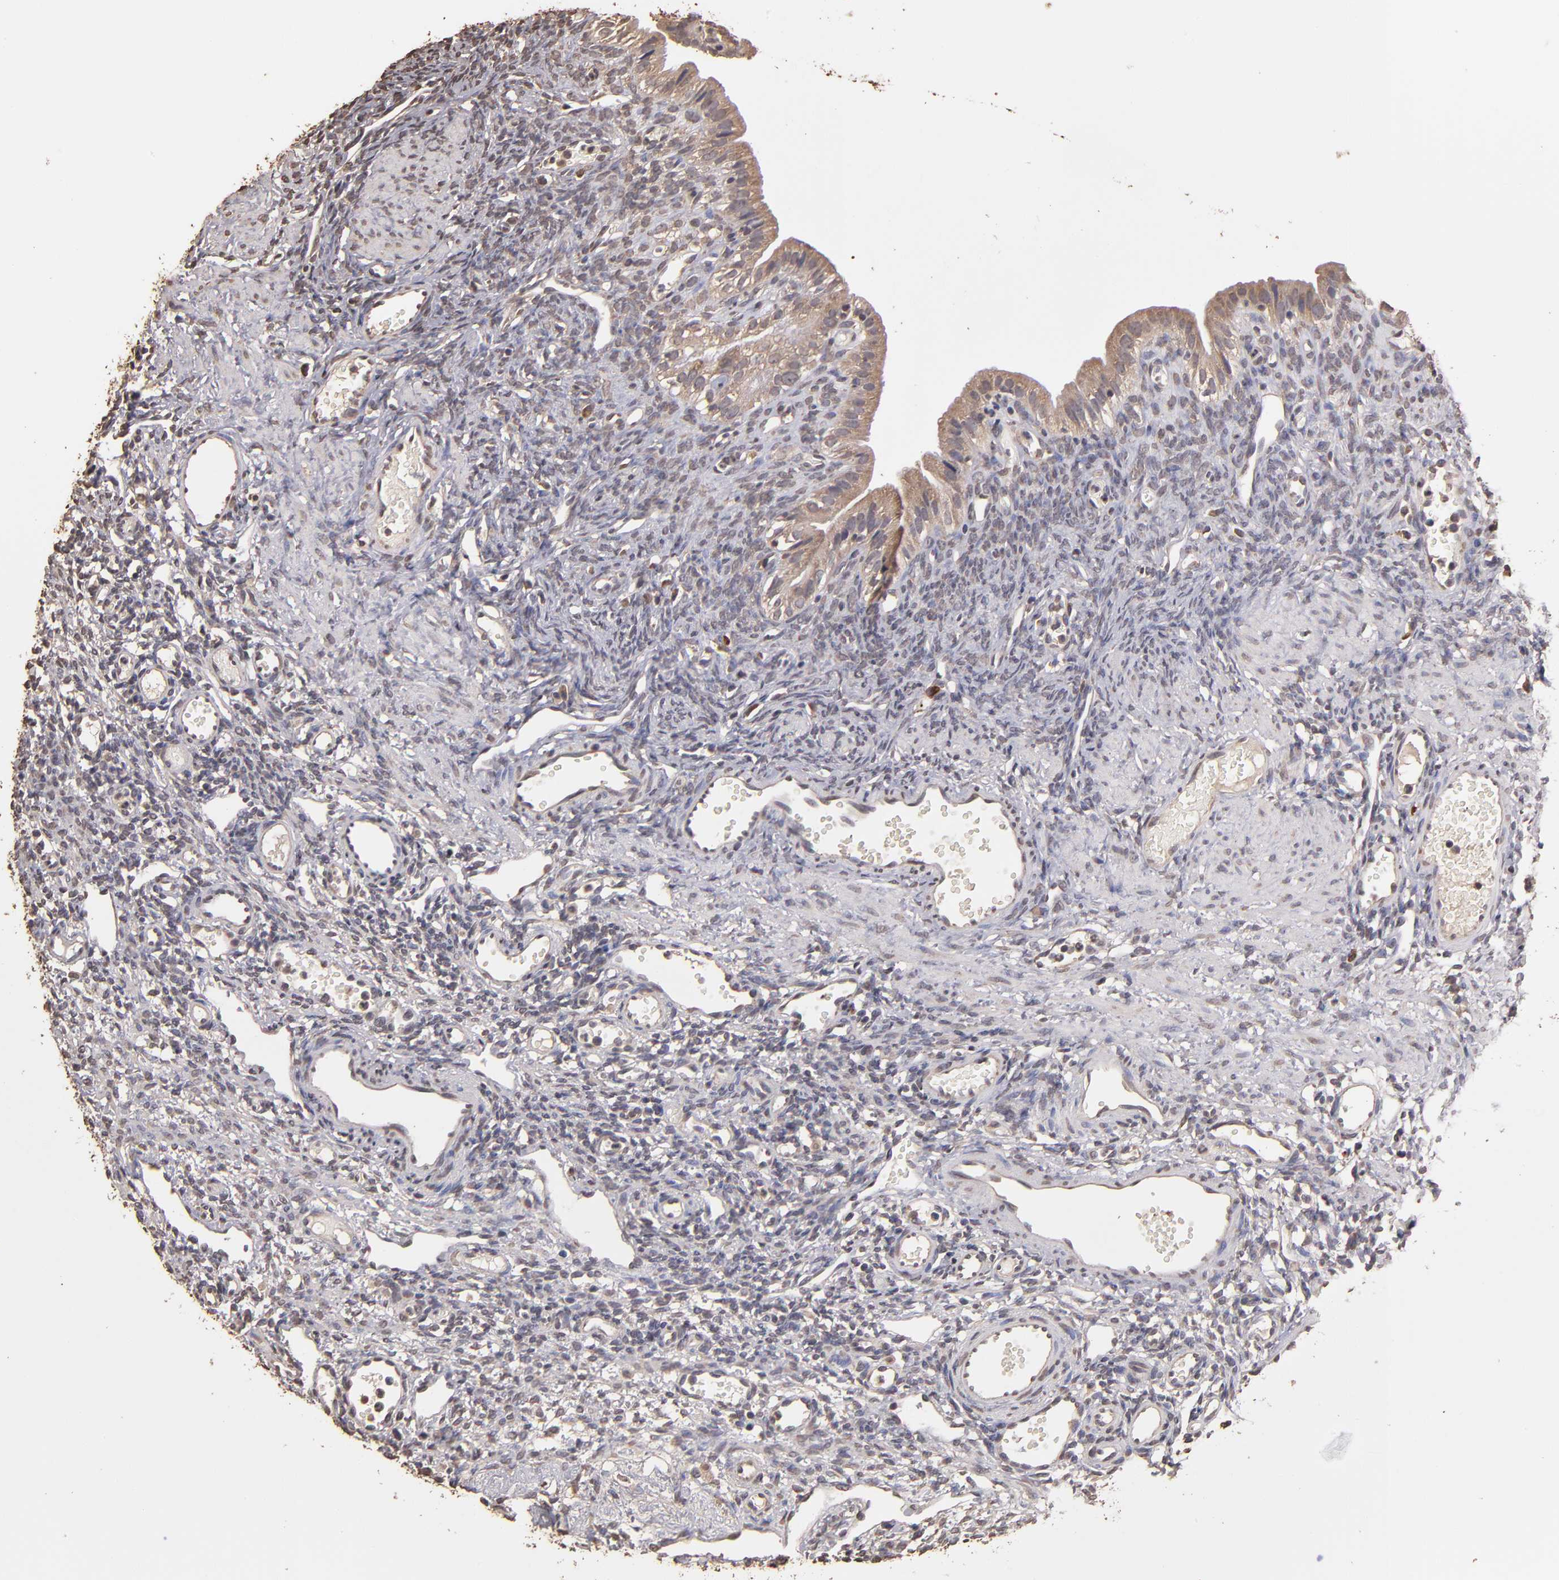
{"staining": {"intensity": "weak", "quantity": "25%-75%", "location": "cytoplasmic/membranous"}, "tissue": "ovary", "cell_type": "Follicle cells", "image_type": "normal", "snomed": [{"axis": "morphology", "description": "Normal tissue, NOS"}, {"axis": "topography", "description": "Ovary"}], "caption": "Immunohistochemistry histopathology image of unremarkable human ovary stained for a protein (brown), which demonstrates low levels of weak cytoplasmic/membranous staining in approximately 25%-75% of follicle cells.", "gene": "OPHN1", "patient": {"sex": "female", "age": 33}}